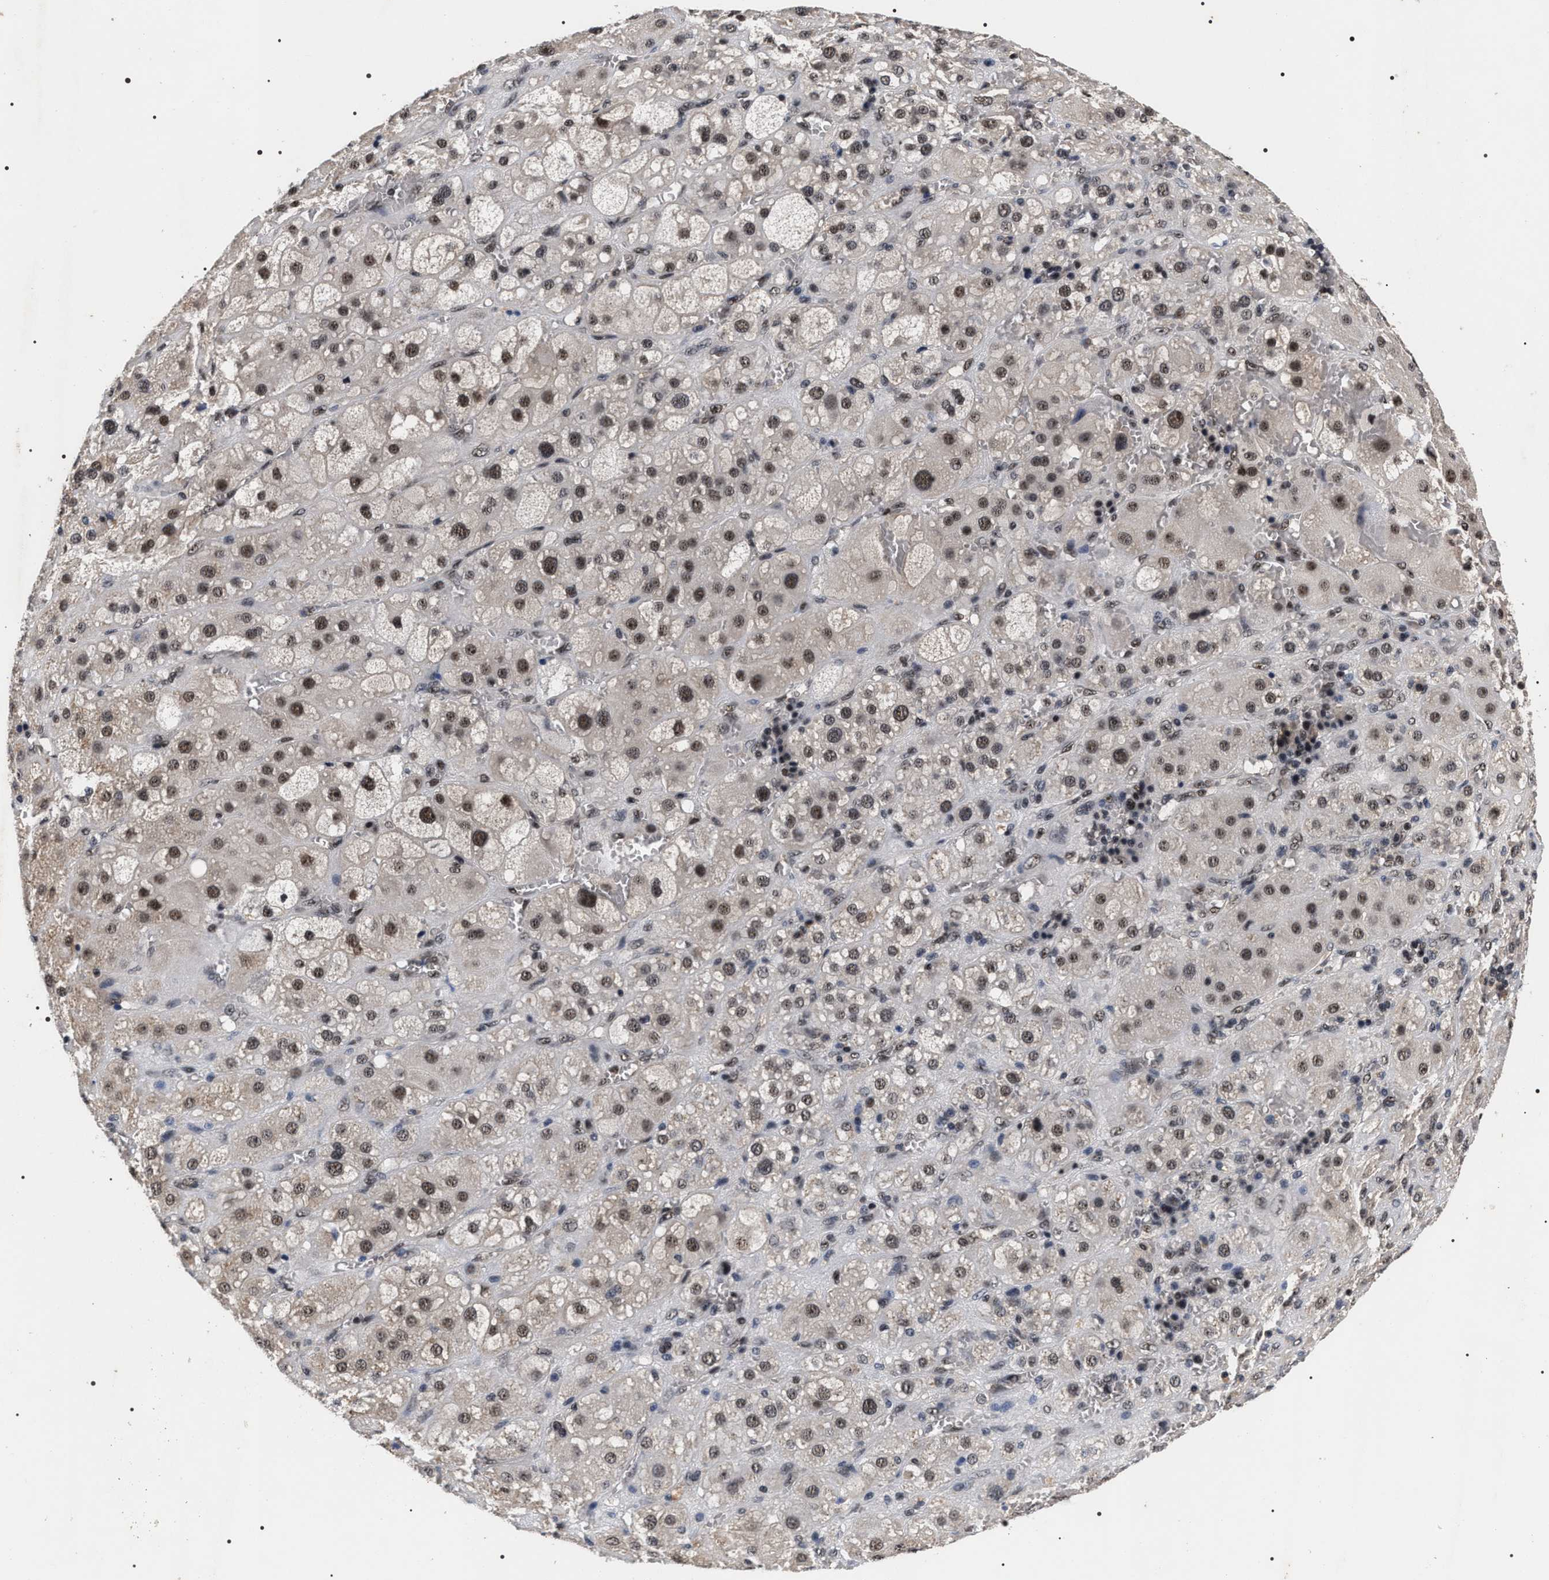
{"staining": {"intensity": "strong", "quantity": "25%-75%", "location": "nuclear"}, "tissue": "adrenal gland", "cell_type": "Glandular cells", "image_type": "normal", "snomed": [{"axis": "morphology", "description": "Normal tissue, NOS"}, {"axis": "topography", "description": "Adrenal gland"}], "caption": "A high-resolution histopathology image shows immunohistochemistry (IHC) staining of unremarkable adrenal gland, which reveals strong nuclear positivity in approximately 25%-75% of glandular cells. (DAB (3,3'-diaminobenzidine) IHC, brown staining for protein, blue staining for nuclei).", "gene": "RRP1B", "patient": {"sex": "female", "age": 47}}